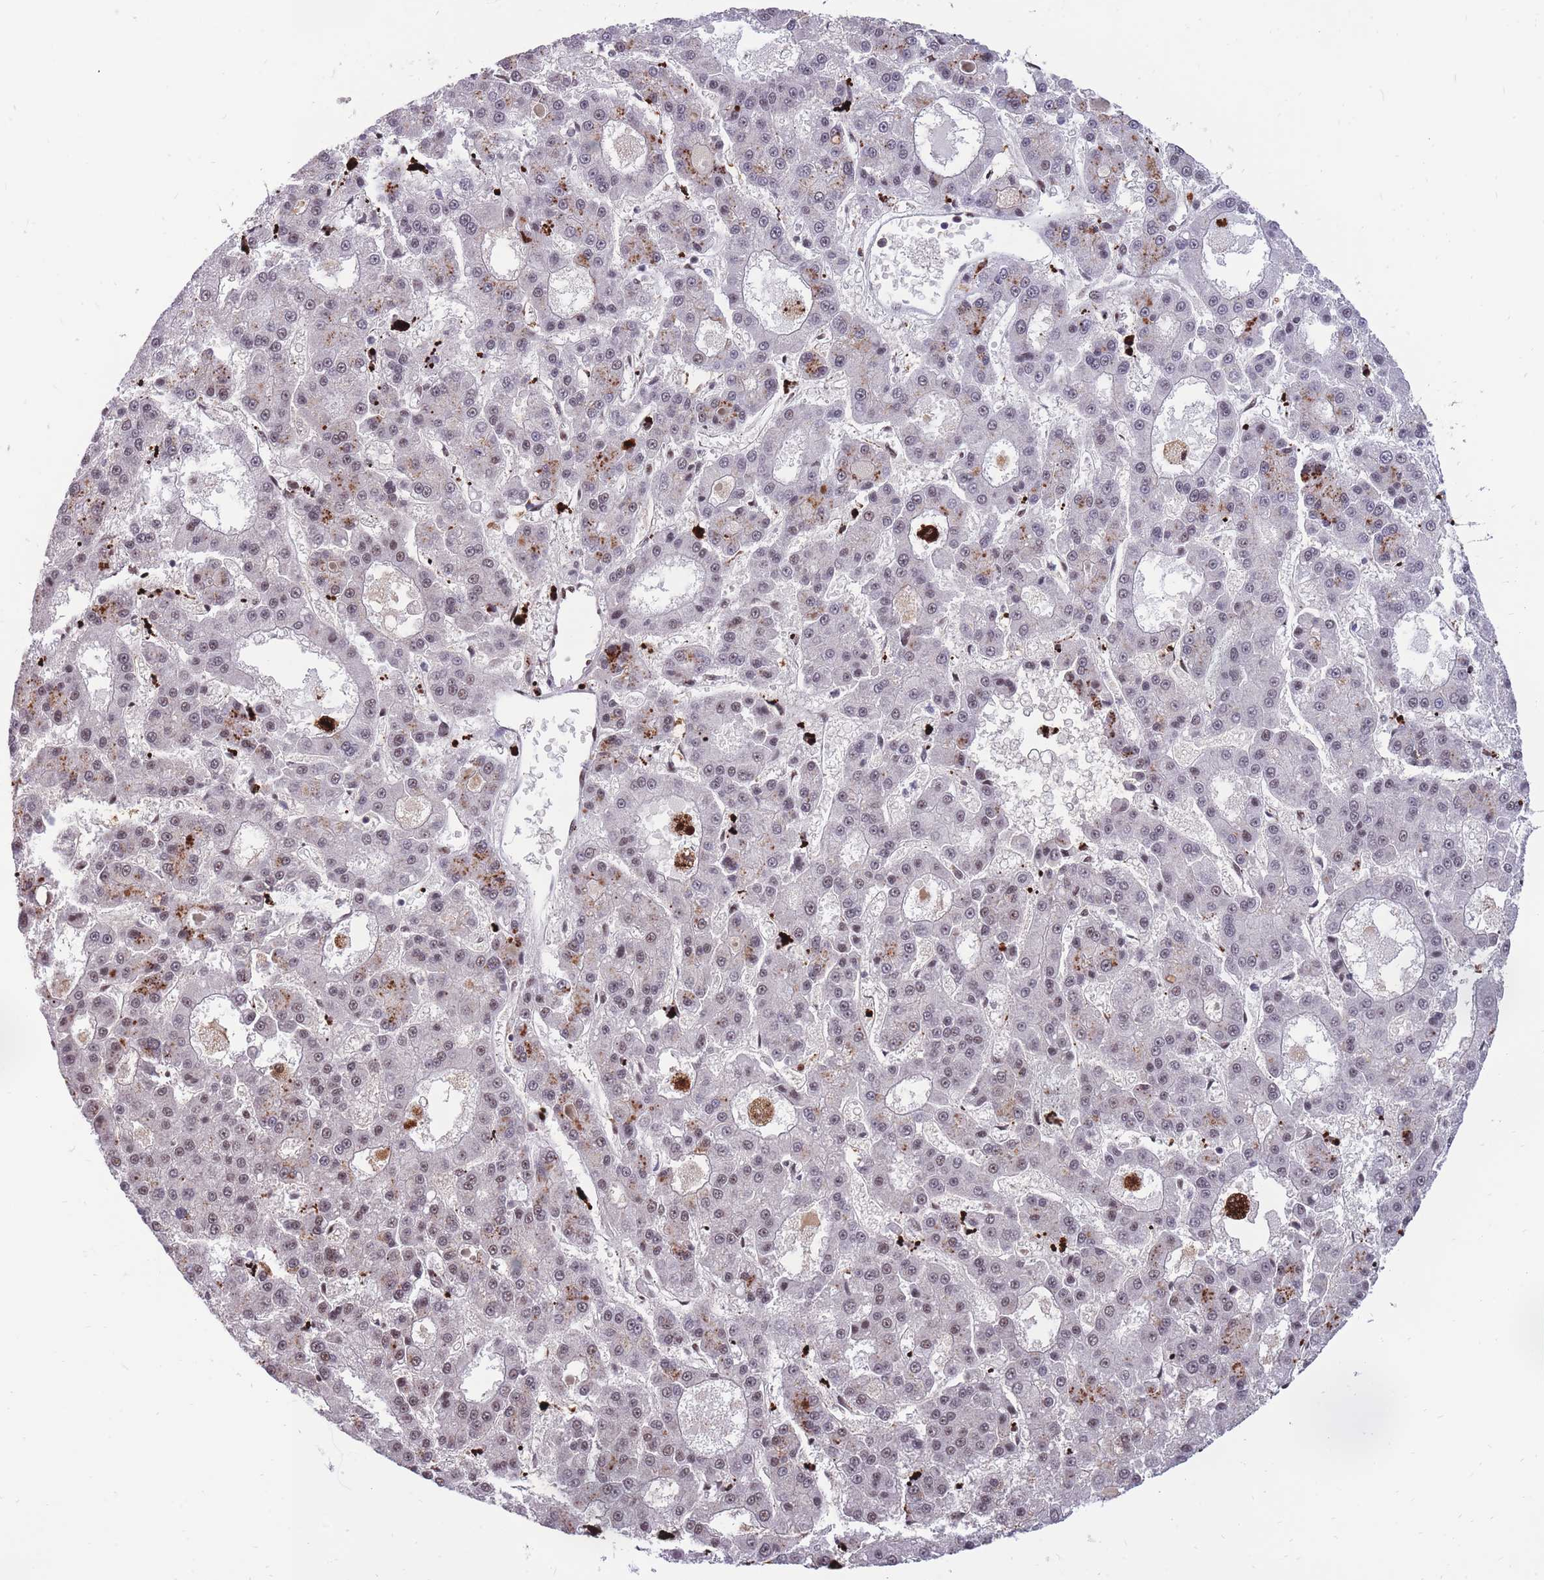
{"staining": {"intensity": "weak", "quantity": "25%-75%", "location": "nuclear"}, "tissue": "liver cancer", "cell_type": "Tumor cells", "image_type": "cancer", "snomed": [{"axis": "morphology", "description": "Carcinoma, Hepatocellular, NOS"}, {"axis": "topography", "description": "Liver"}], "caption": "Immunohistochemical staining of liver cancer (hepatocellular carcinoma) displays low levels of weak nuclear protein staining in approximately 25%-75% of tumor cells.", "gene": "PRPF19", "patient": {"sex": "male", "age": 70}}